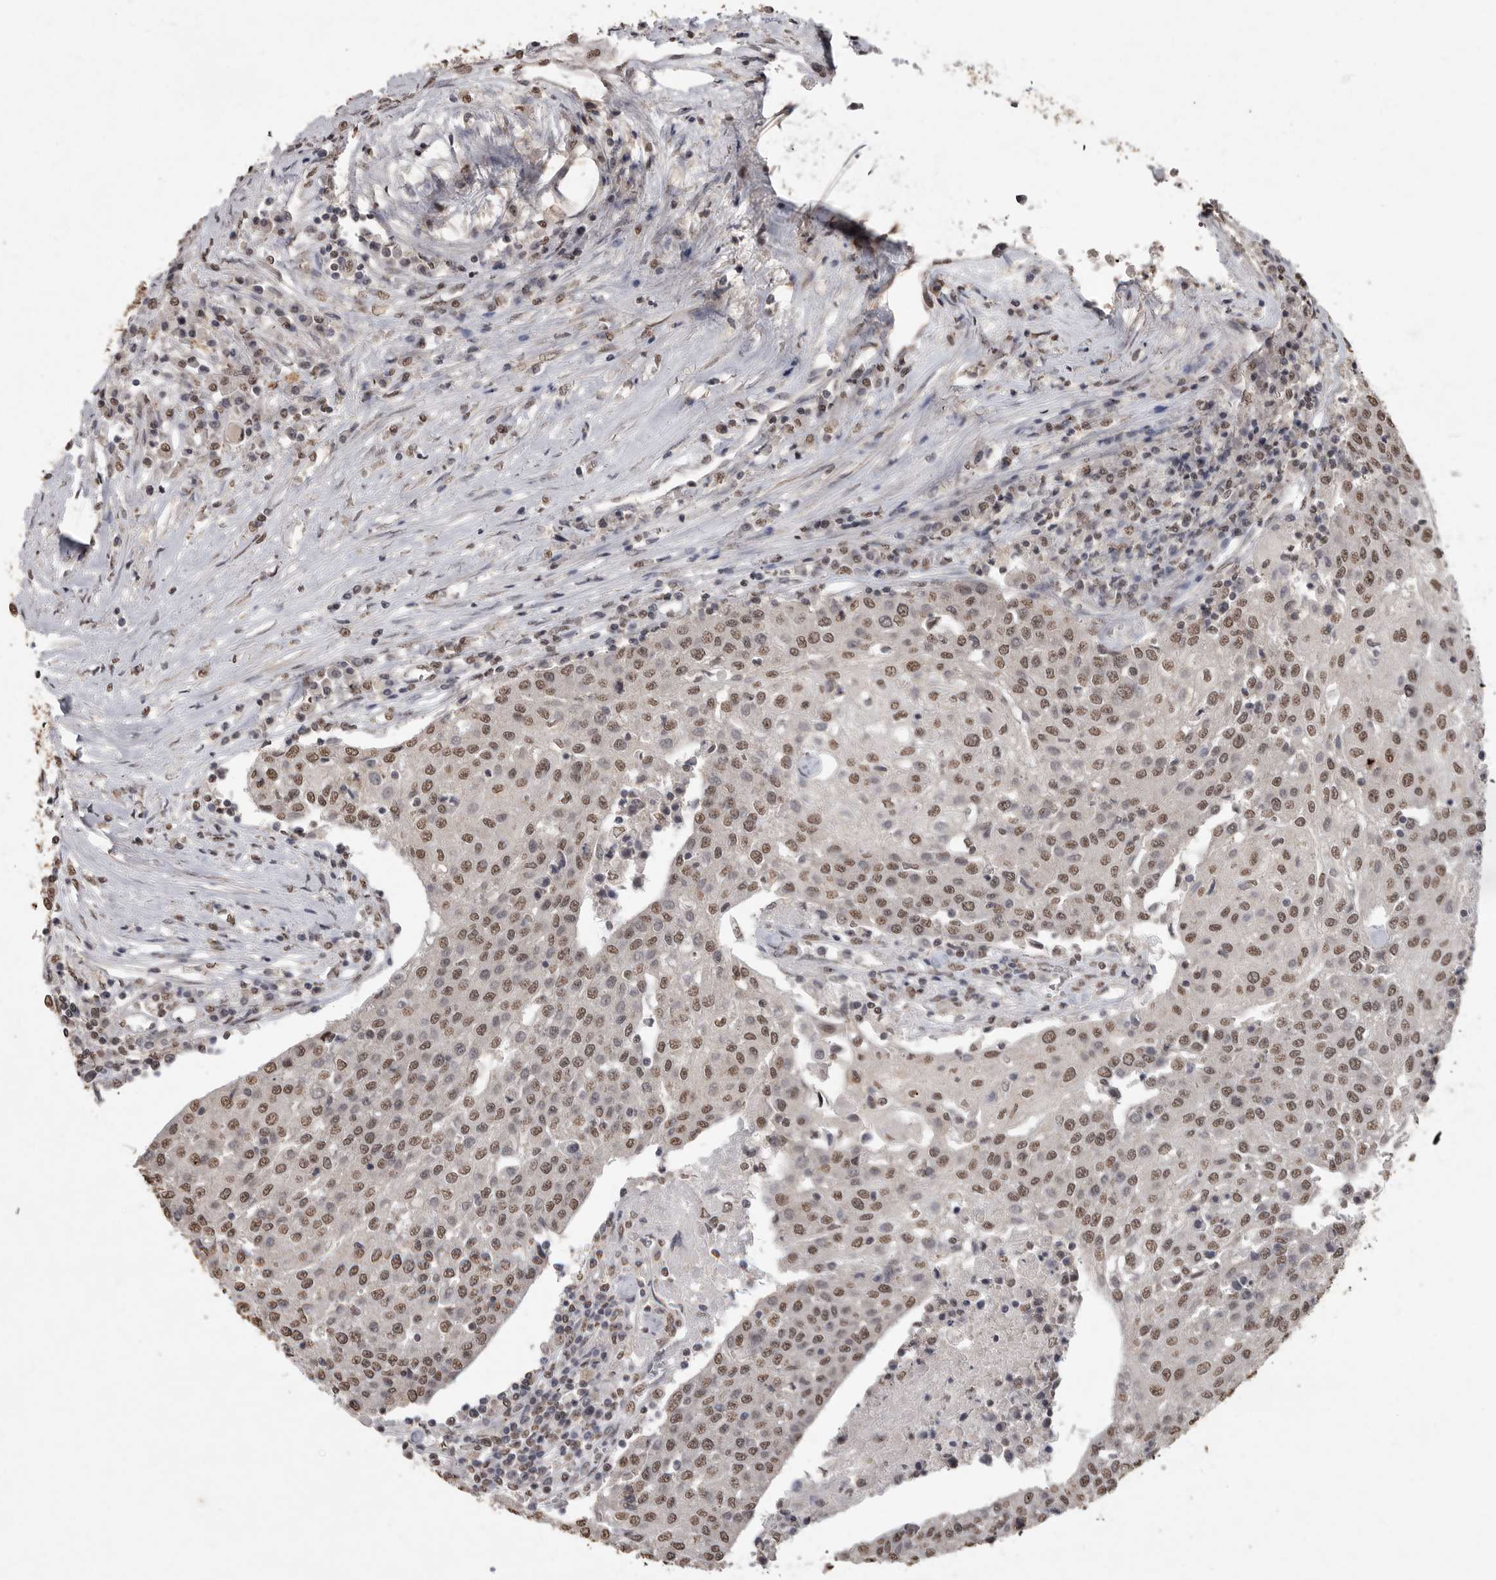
{"staining": {"intensity": "moderate", "quantity": ">75%", "location": "nuclear"}, "tissue": "urothelial cancer", "cell_type": "Tumor cells", "image_type": "cancer", "snomed": [{"axis": "morphology", "description": "Urothelial carcinoma, High grade"}, {"axis": "topography", "description": "Urinary bladder"}], "caption": "This micrograph displays IHC staining of urothelial carcinoma (high-grade), with medium moderate nuclear positivity in about >75% of tumor cells.", "gene": "NBL1", "patient": {"sex": "female", "age": 85}}